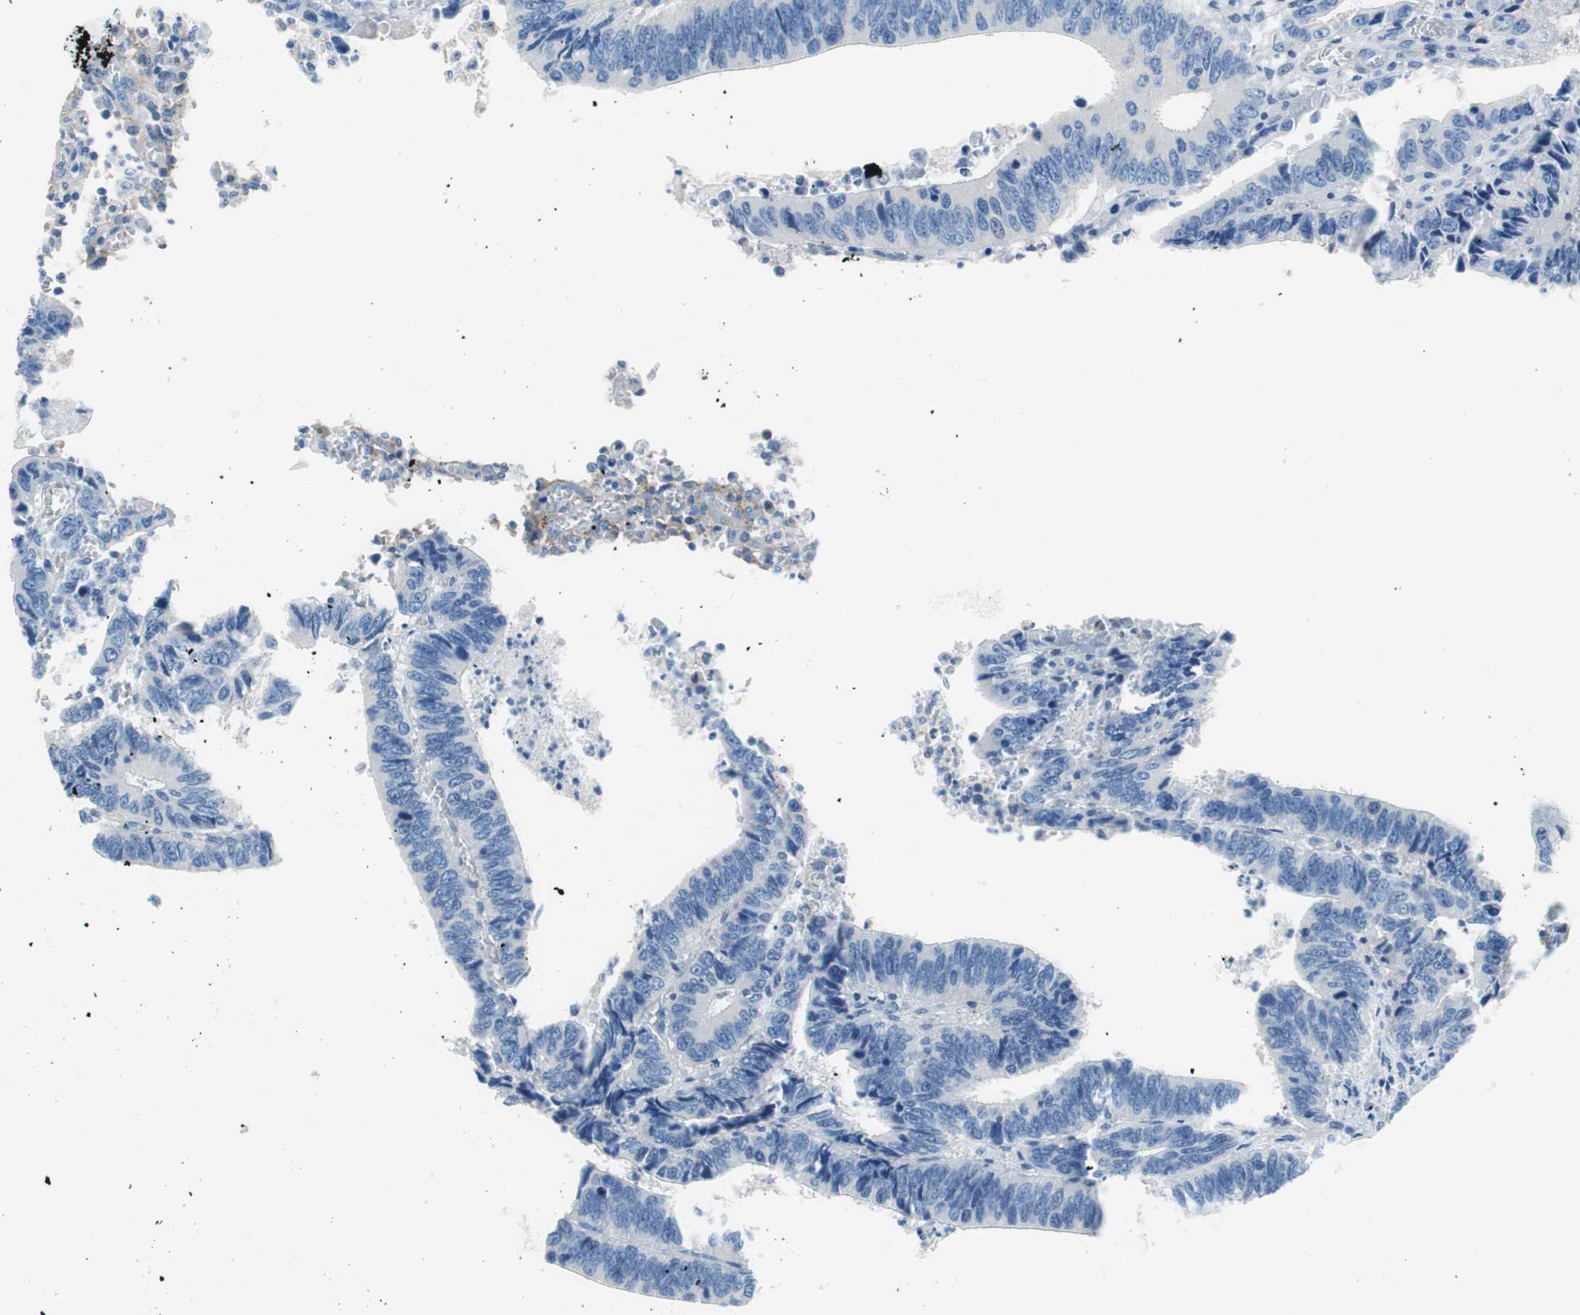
{"staining": {"intensity": "negative", "quantity": "none", "location": "none"}, "tissue": "colorectal cancer", "cell_type": "Tumor cells", "image_type": "cancer", "snomed": [{"axis": "morphology", "description": "Adenocarcinoma, NOS"}, {"axis": "topography", "description": "Colon"}], "caption": "High power microscopy photomicrograph of an immunohistochemistry micrograph of colorectal adenocarcinoma, revealing no significant staining in tumor cells.", "gene": "EVA1A", "patient": {"sex": "male", "age": 72}}